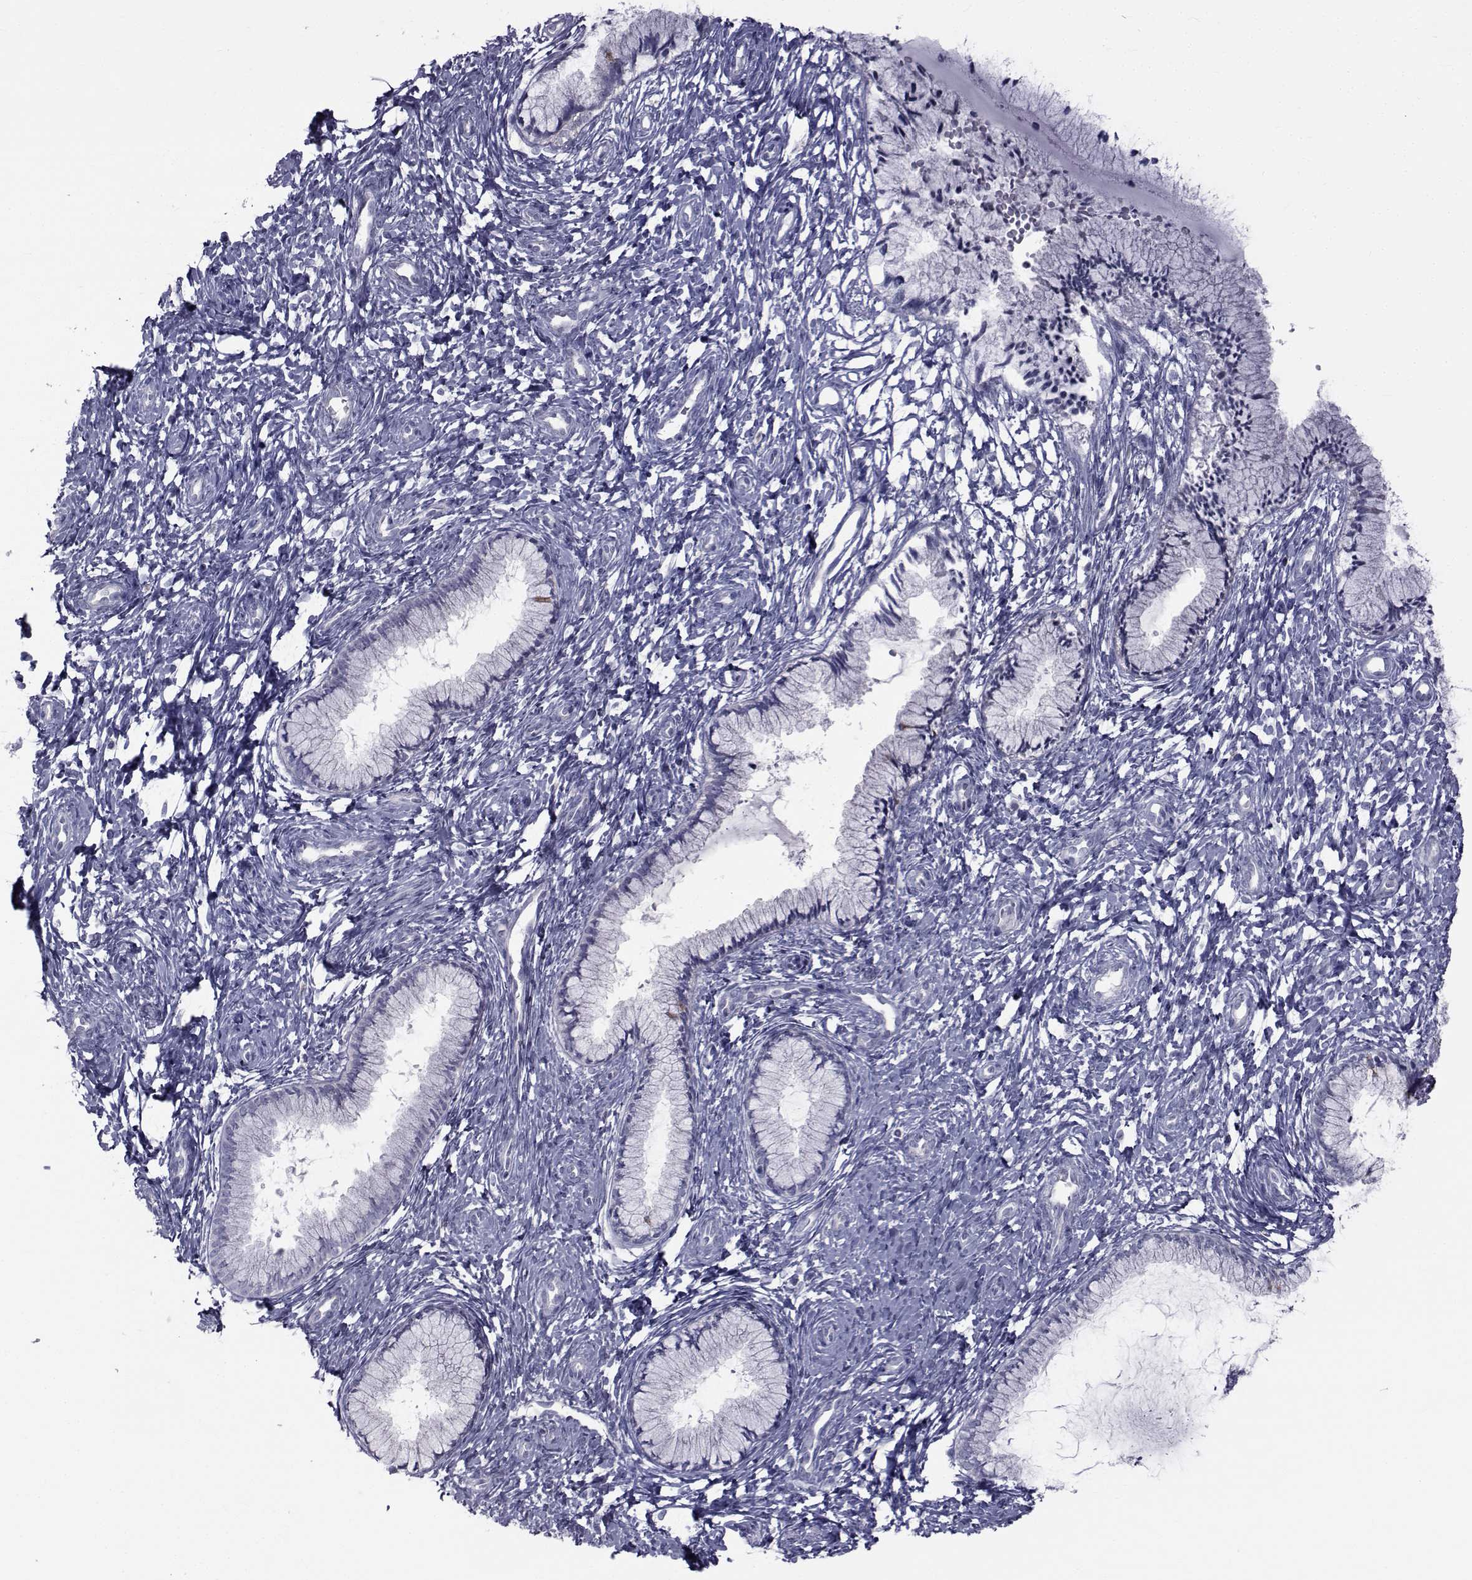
{"staining": {"intensity": "negative", "quantity": "none", "location": "none"}, "tissue": "cervix", "cell_type": "Glandular cells", "image_type": "normal", "snomed": [{"axis": "morphology", "description": "Normal tissue, NOS"}, {"axis": "topography", "description": "Cervix"}], "caption": "Immunohistochemistry histopathology image of benign cervix: cervix stained with DAB demonstrates no significant protein staining in glandular cells.", "gene": "FDXR", "patient": {"sex": "female", "age": 37}}